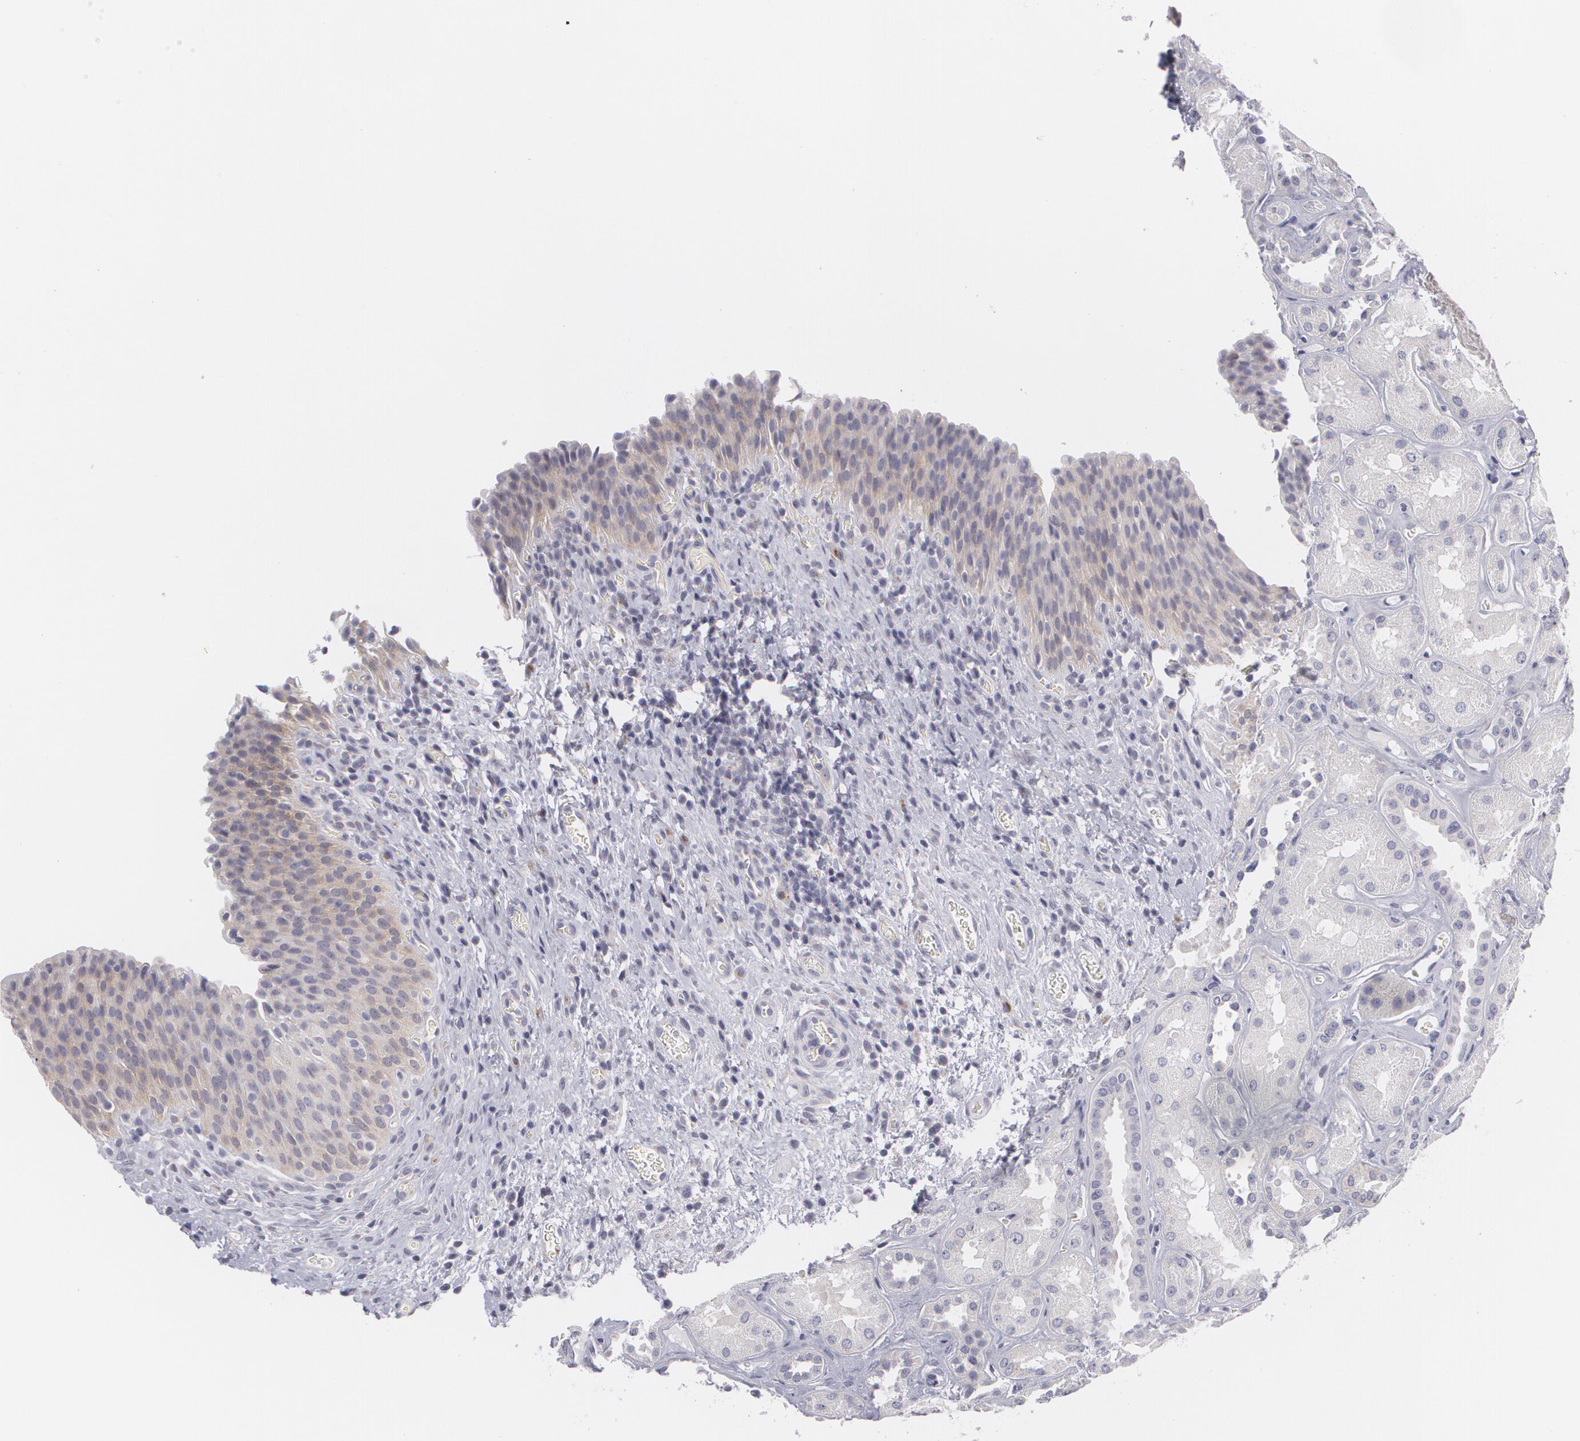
{"staining": {"intensity": "negative", "quantity": "none", "location": "none"}, "tissue": "urinary bladder", "cell_type": "Urothelial cells", "image_type": "normal", "snomed": [{"axis": "morphology", "description": "Normal tissue, NOS"}, {"axis": "topography", "description": "Urinary bladder"}], "caption": "The histopathology image exhibits no significant positivity in urothelial cells of urinary bladder.", "gene": "MBNL3", "patient": {"sex": "male", "age": 51}}